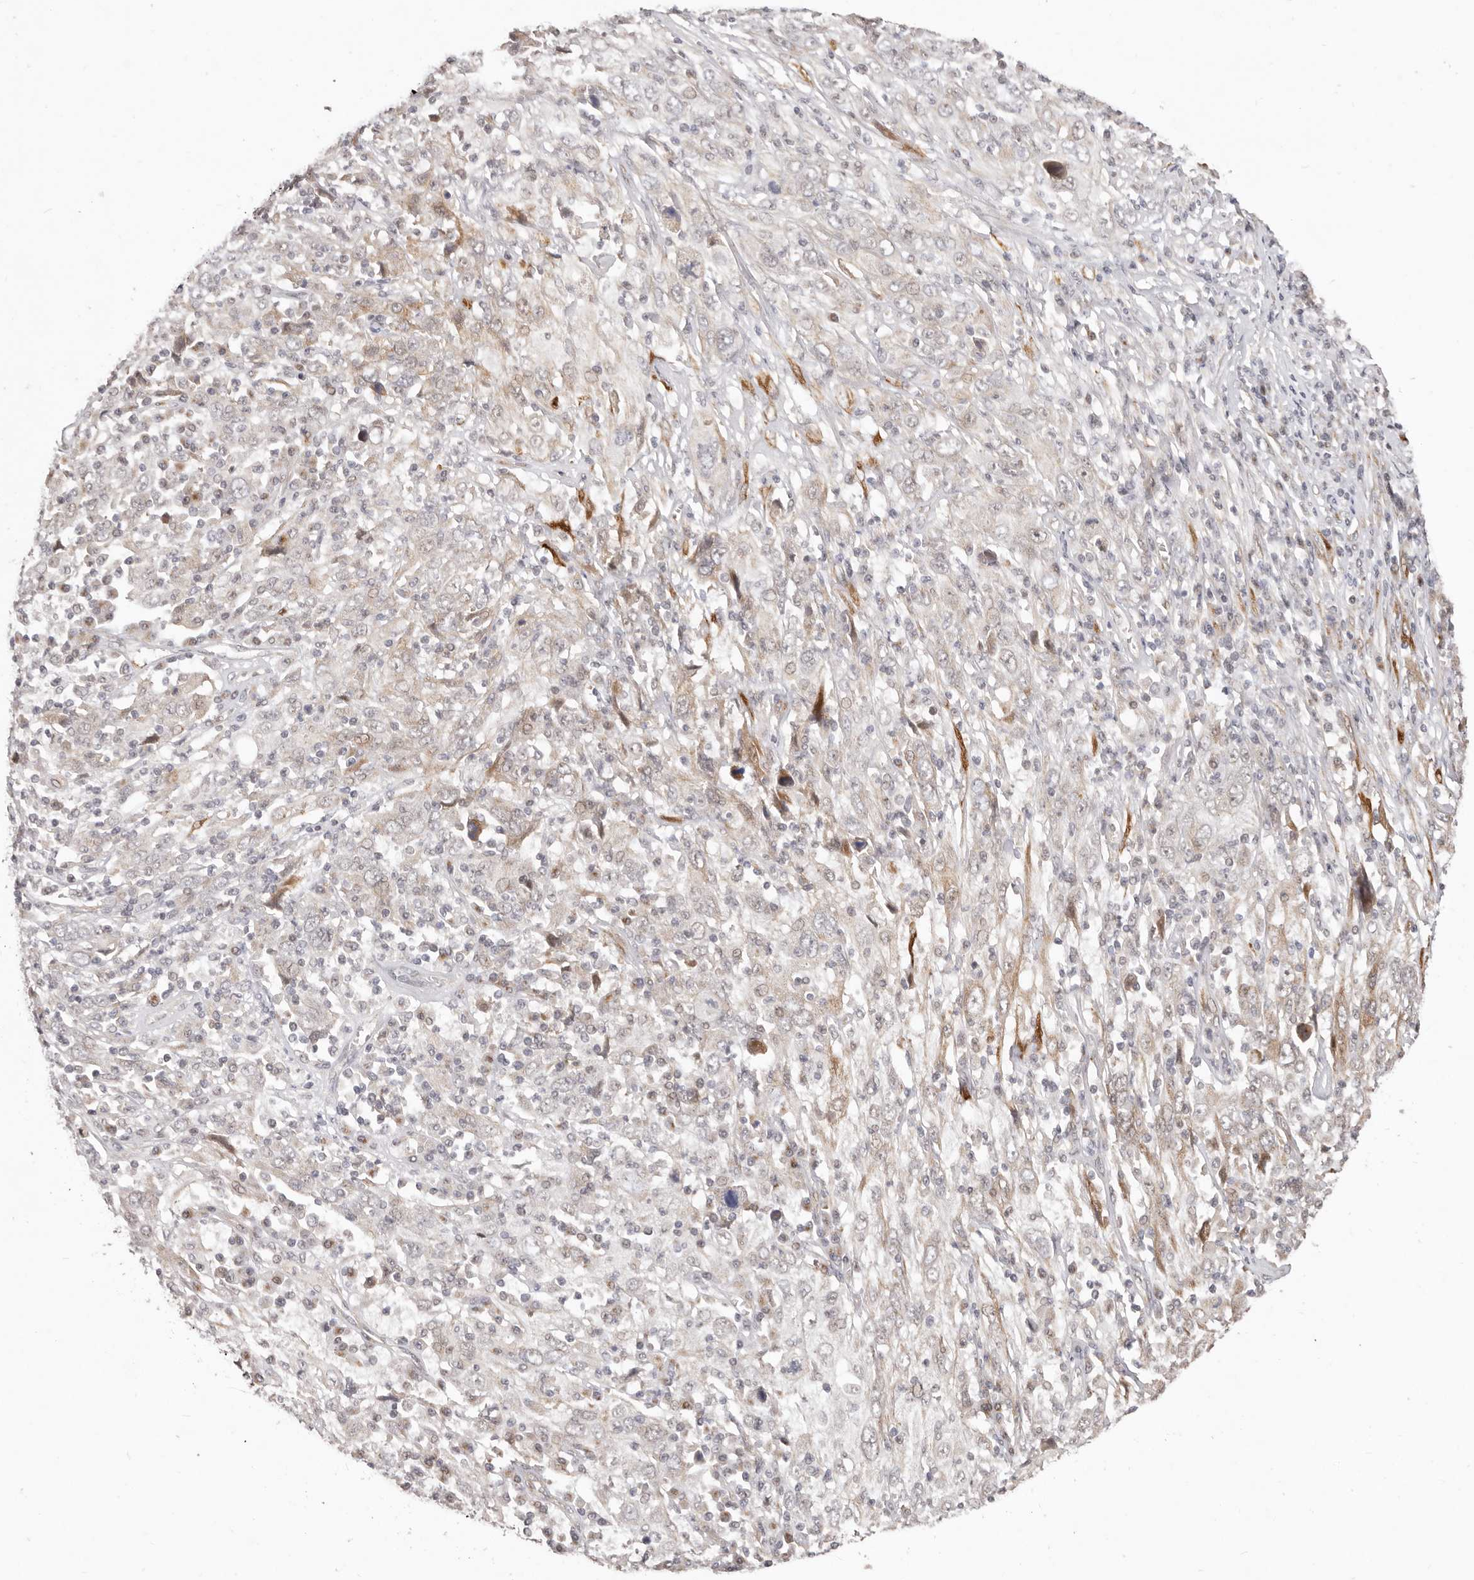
{"staining": {"intensity": "weak", "quantity": "<25%", "location": "cytoplasmic/membranous"}, "tissue": "cervical cancer", "cell_type": "Tumor cells", "image_type": "cancer", "snomed": [{"axis": "morphology", "description": "Squamous cell carcinoma, NOS"}, {"axis": "topography", "description": "Cervix"}], "caption": "Tumor cells are negative for protein expression in human cervical cancer (squamous cell carcinoma).", "gene": "SRCAP", "patient": {"sex": "female", "age": 46}}